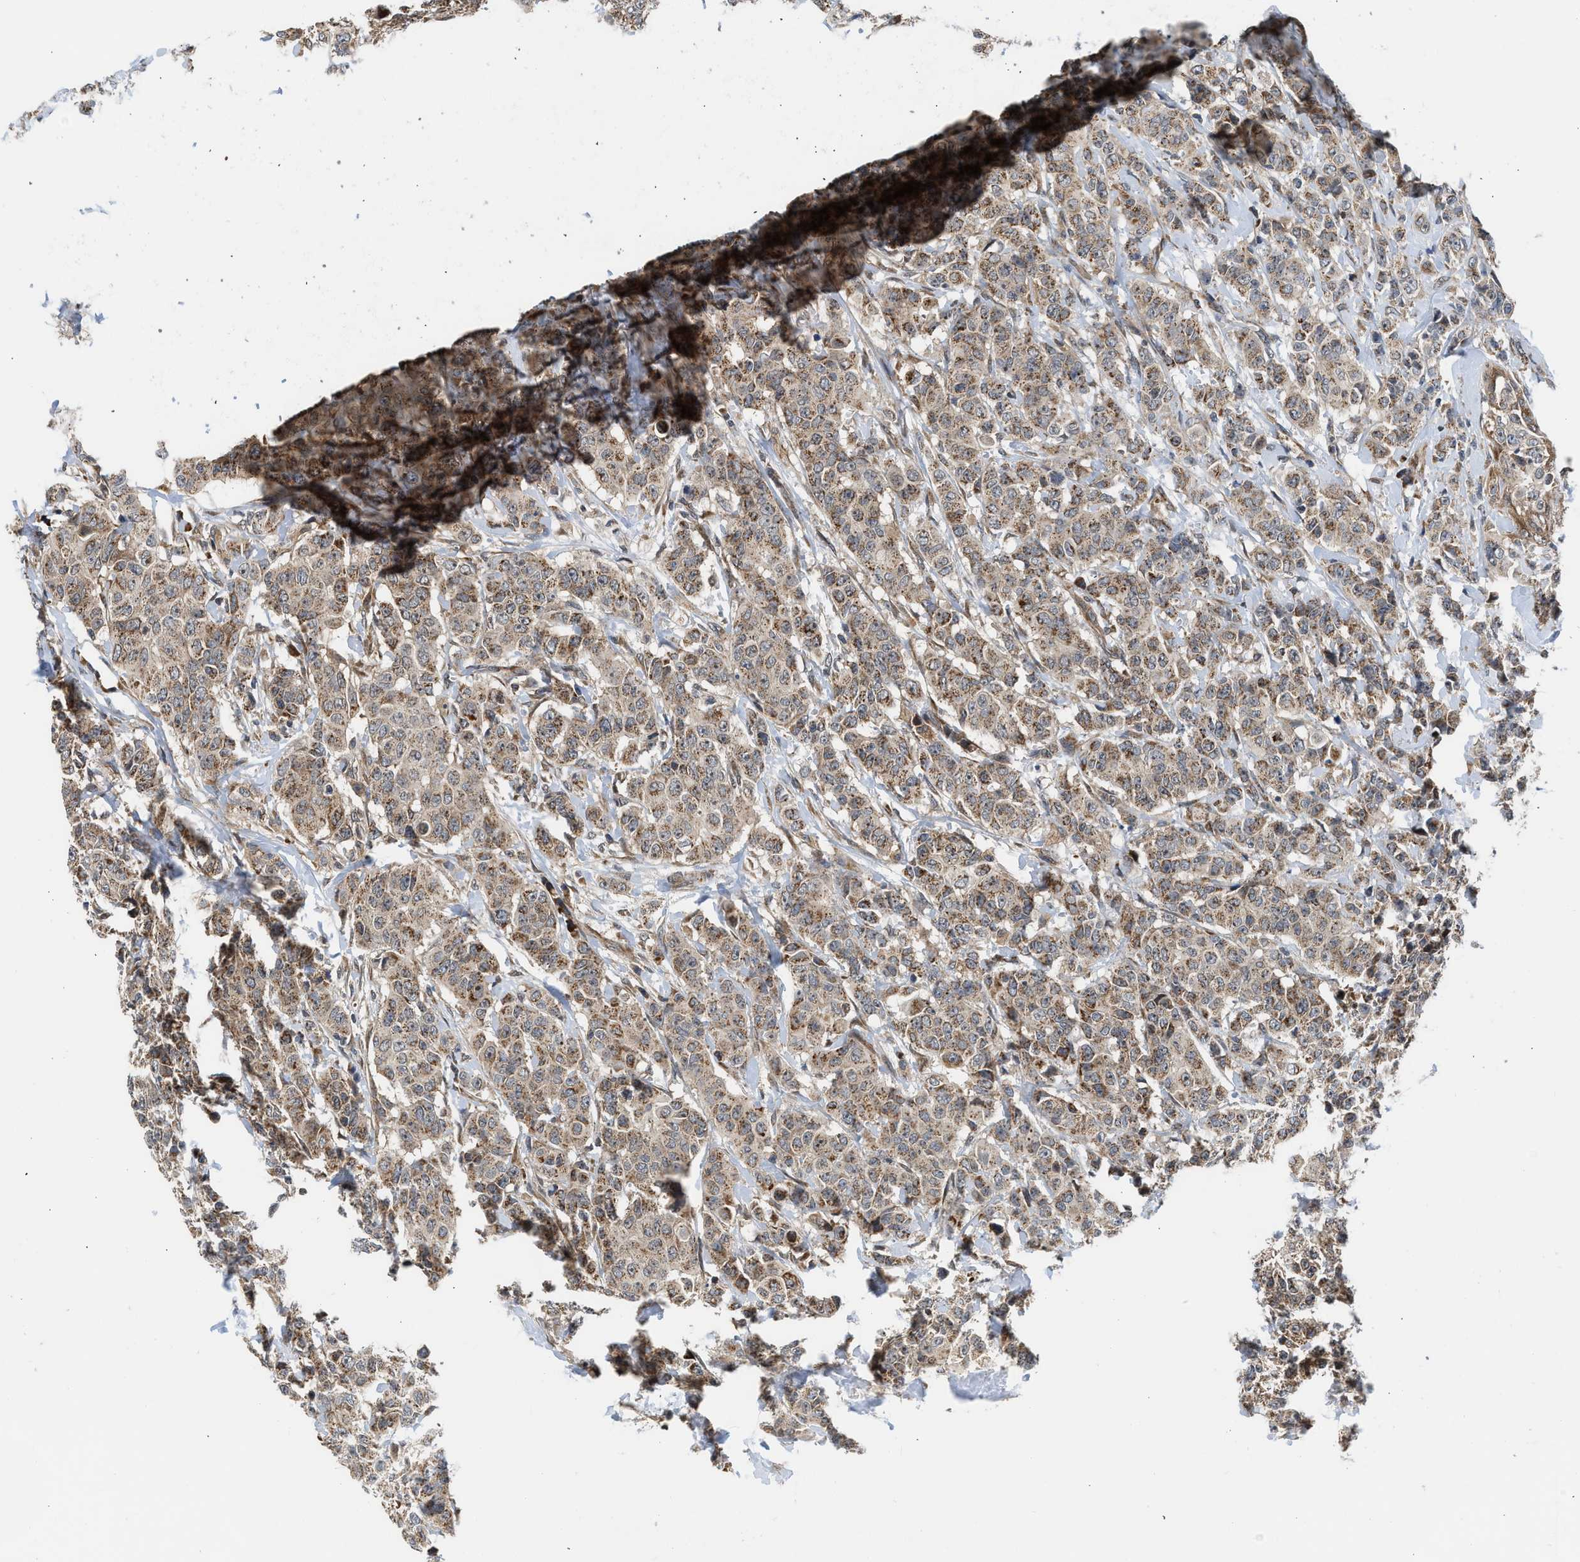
{"staining": {"intensity": "moderate", "quantity": ">75%", "location": "cytoplasmic/membranous"}, "tissue": "breast cancer", "cell_type": "Tumor cells", "image_type": "cancer", "snomed": [{"axis": "morphology", "description": "Normal tissue, NOS"}, {"axis": "morphology", "description": "Duct carcinoma"}, {"axis": "topography", "description": "Breast"}], "caption": "Invasive ductal carcinoma (breast) stained for a protein (brown) displays moderate cytoplasmic/membranous positive expression in approximately >75% of tumor cells.", "gene": "POLG2", "patient": {"sex": "female", "age": 40}}